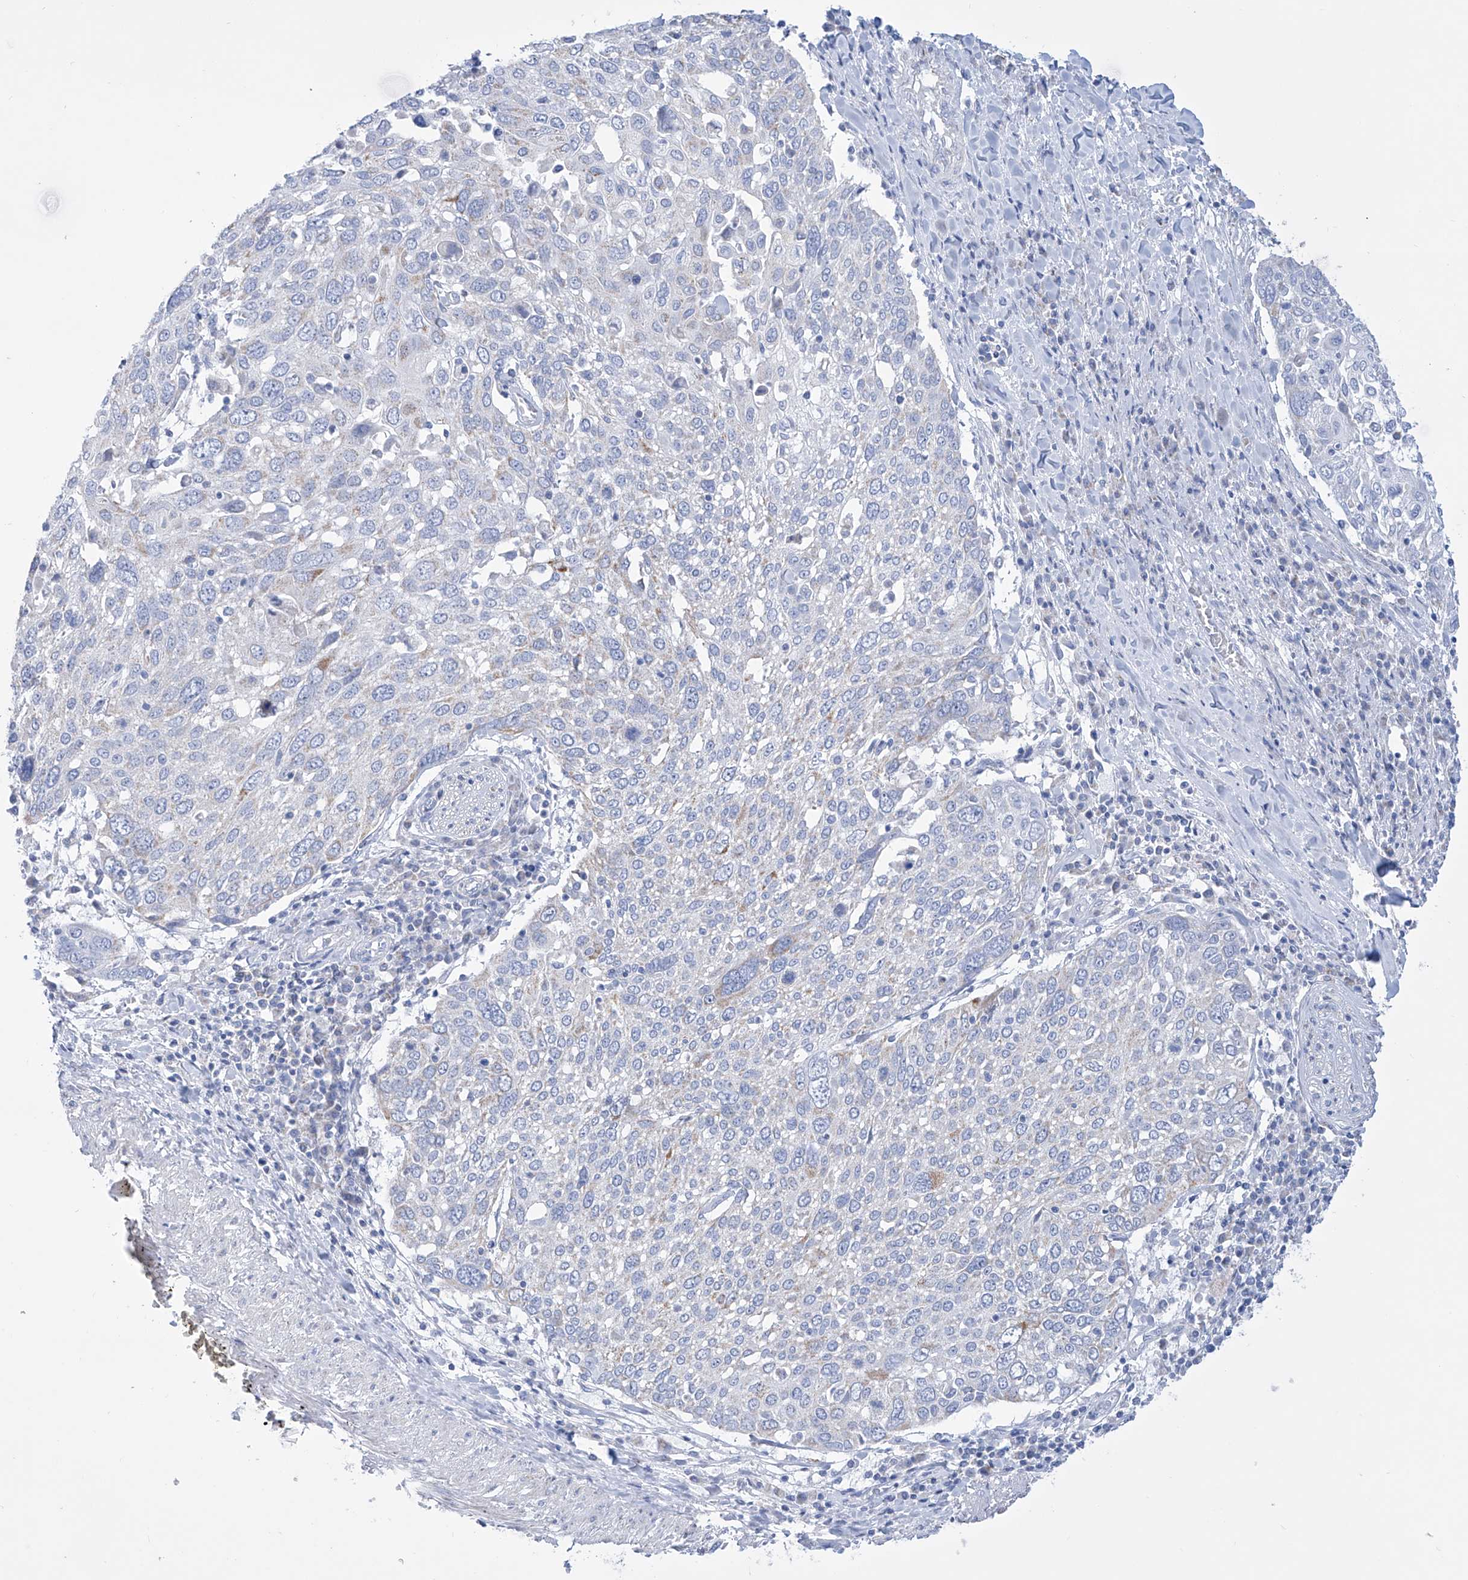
{"staining": {"intensity": "negative", "quantity": "none", "location": "none"}, "tissue": "lung cancer", "cell_type": "Tumor cells", "image_type": "cancer", "snomed": [{"axis": "morphology", "description": "Squamous cell carcinoma, NOS"}, {"axis": "topography", "description": "Lung"}], "caption": "Immunohistochemistry image of neoplastic tissue: human lung squamous cell carcinoma stained with DAB (3,3'-diaminobenzidine) exhibits no significant protein staining in tumor cells.", "gene": "ALDH6A1", "patient": {"sex": "male", "age": 65}}